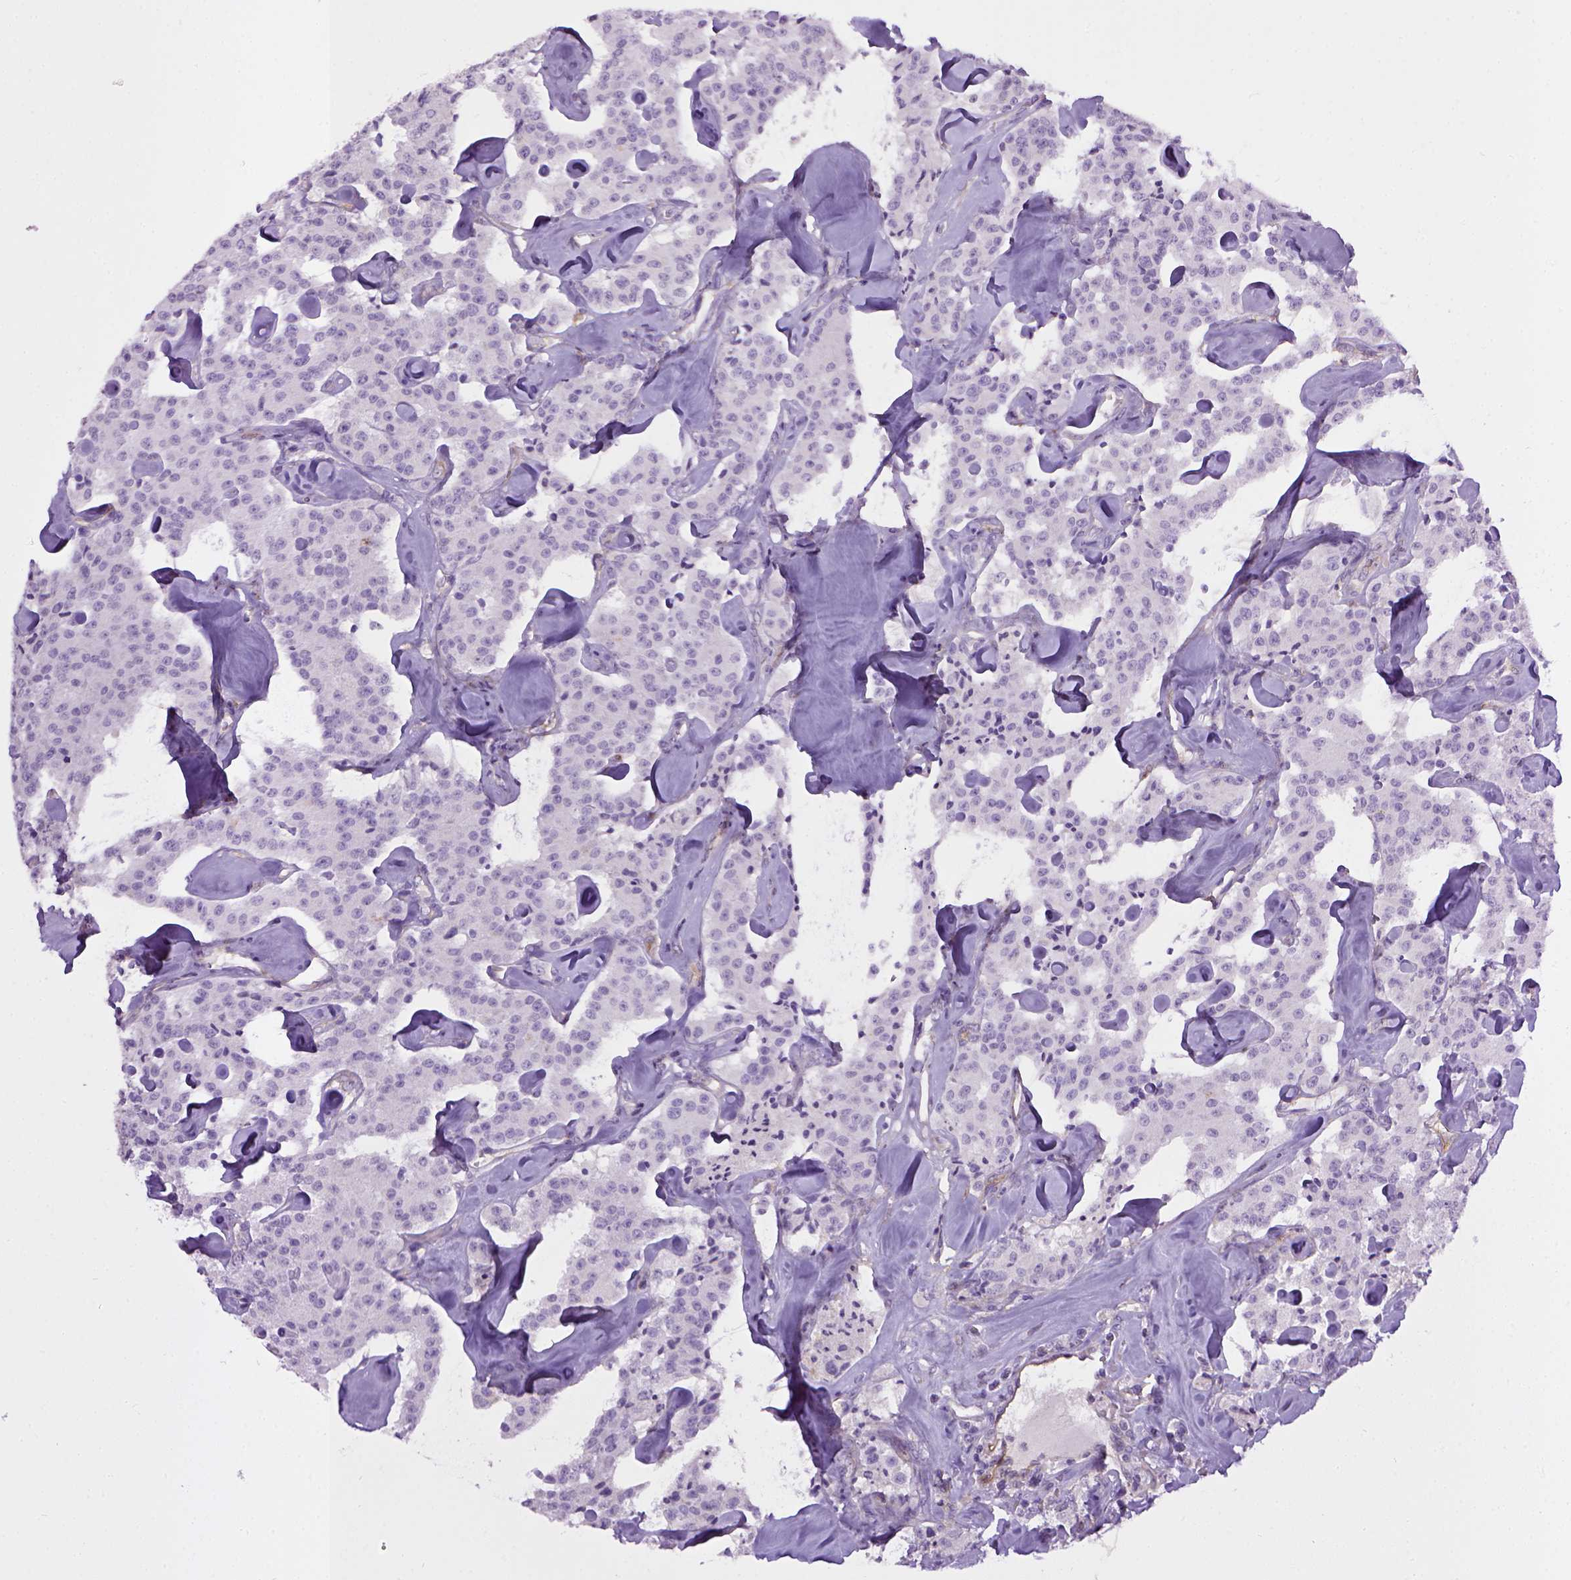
{"staining": {"intensity": "negative", "quantity": "none", "location": "none"}, "tissue": "carcinoid", "cell_type": "Tumor cells", "image_type": "cancer", "snomed": [{"axis": "morphology", "description": "Carcinoid, malignant, NOS"}, {"axis": "topography", "description": "Pancreas"}], "caption": "An IHC micrograph of carcinoid is shown. There is no staining in tumor cells of carcinoid.", "gene": "ENG", "patient": {"sex": "male", "age": 41}}